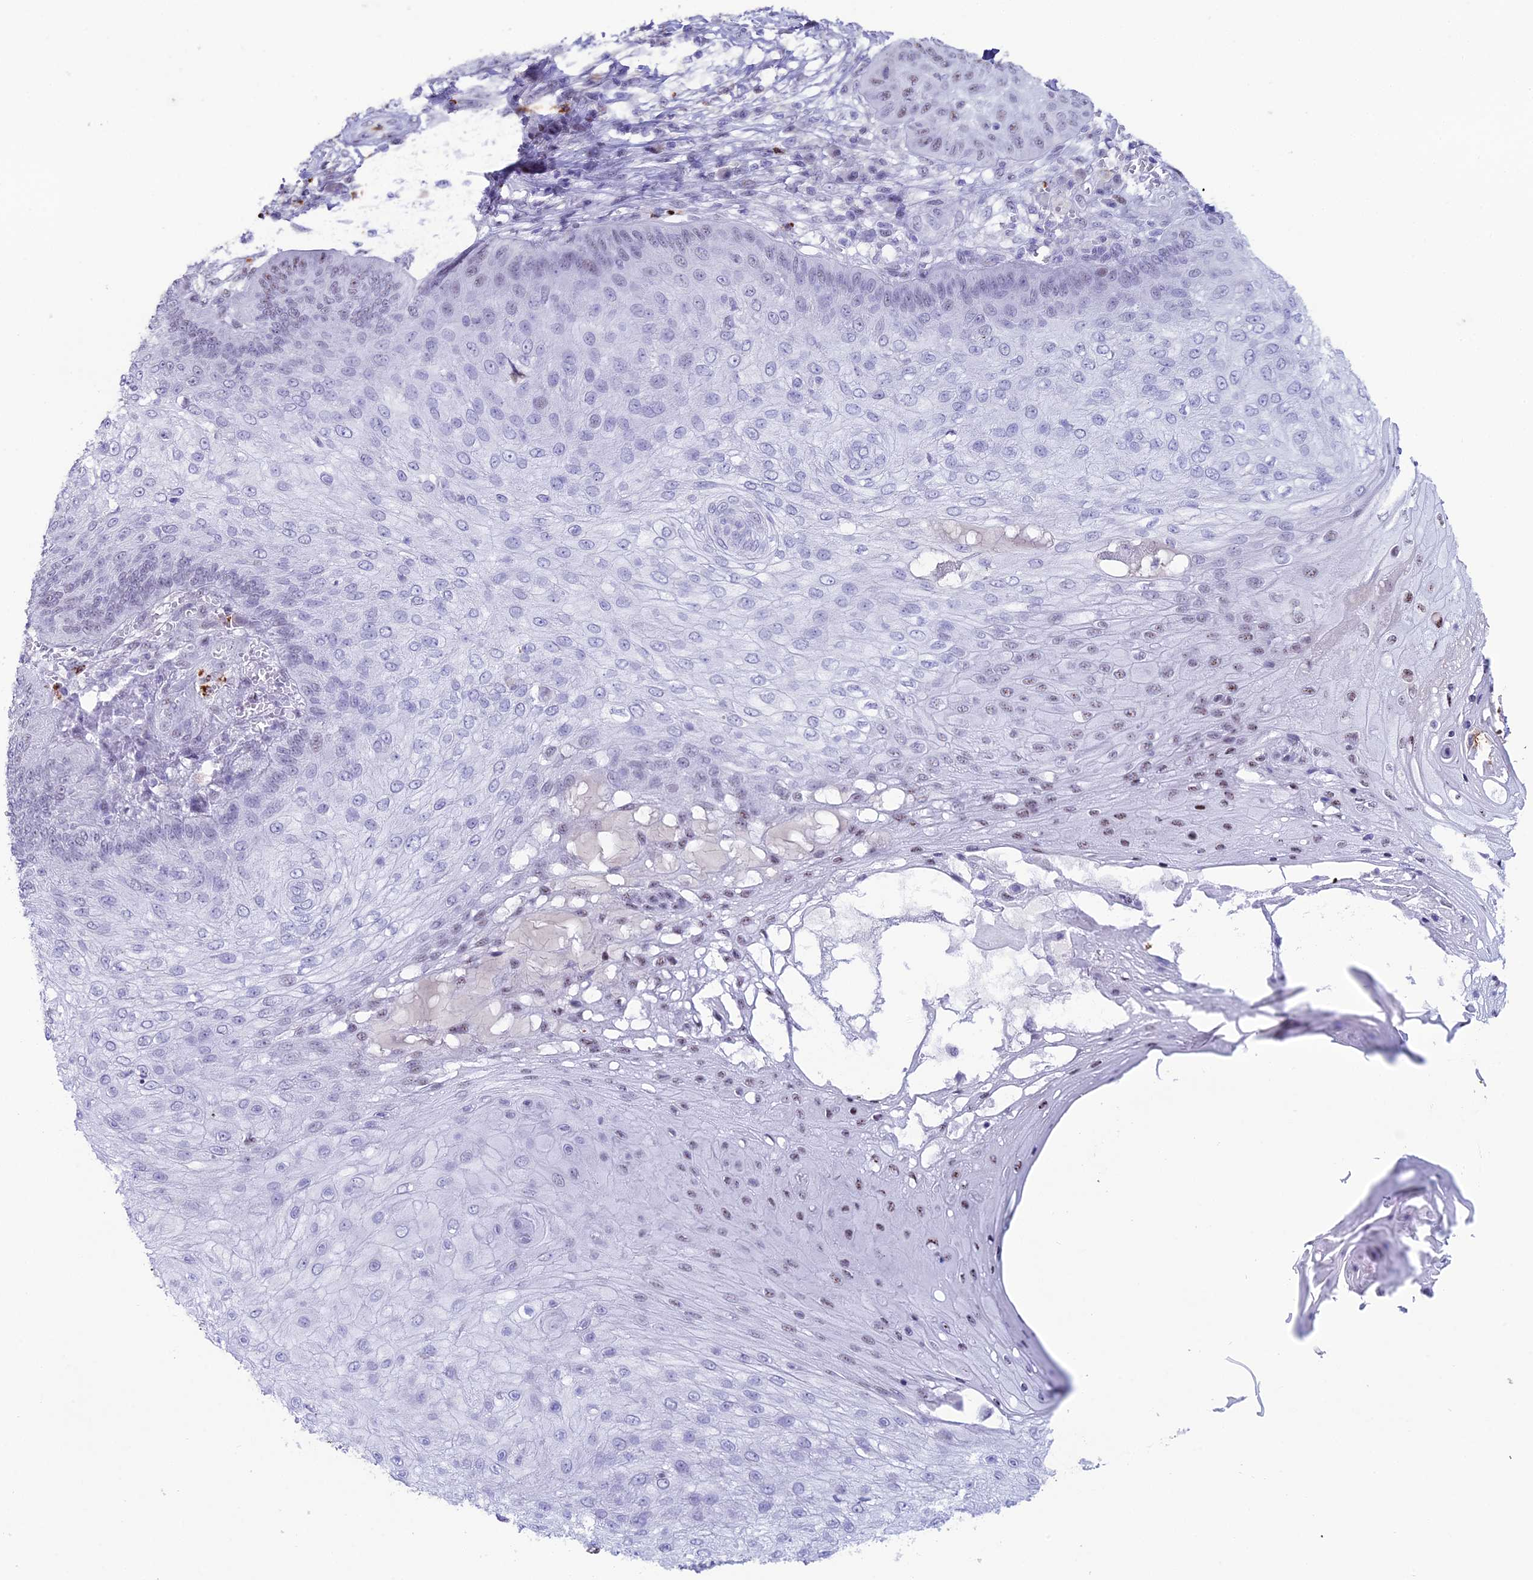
{"staining": {"intensity": "negative", "quantity": "none", "location": "none"}, "tissue": "skin cancer", "cell_type": "Tumor cells", "image_type": "cancer", "snomed": [{"axis": "morphology", "description": "Squamous cell carcinoma, NOS"}, {"axis": "topography", "description": "Skin"}], "caption": "Tumor cells are negative for brown protein staining in squamous cell carcinoma (skin).", "gene": "MFSD2B", "patient": {"sex": "male", "age": 70}}